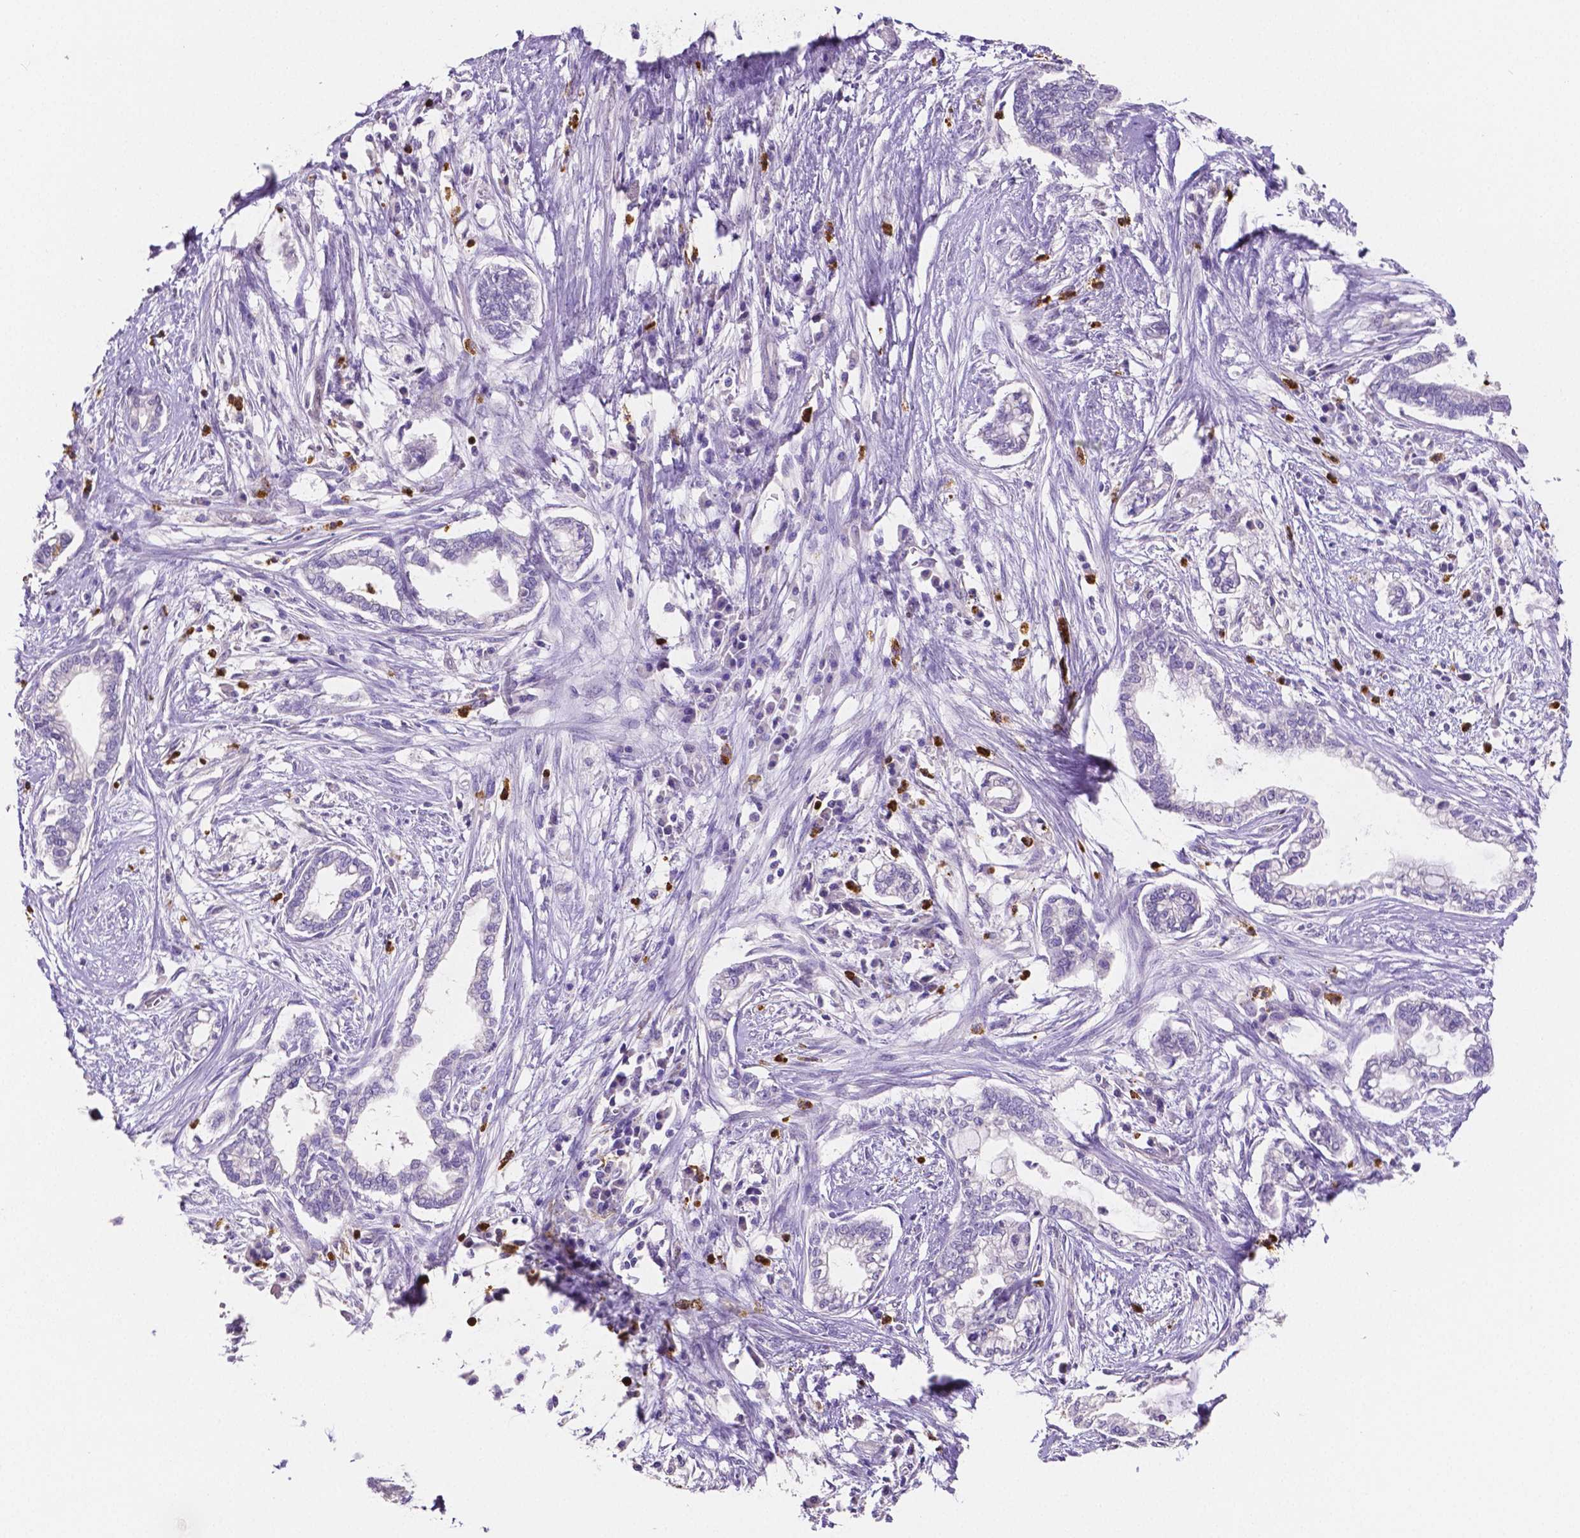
{"staining": {"intensity": "negative", "quantity": "none", "location": "none"}, "tissue": "cervical cancer", "cell_type": "Tumor cells", "image_type": "cancer", "snomed": [{"axis": "morphology", "description": "Adenocarcinoma, NOS"}, {"axis": "topography", "description": "Cervix"}], "caption": "High magnification brightfield microscopy of cervical cancer (adenocarcinoma) stained with DAB (brown) and counterstained with hematoxylin (blue): tumor cells show no significant positivity.", "gene": "MMP9", "patient": {"sex": "female", "age": 62}}